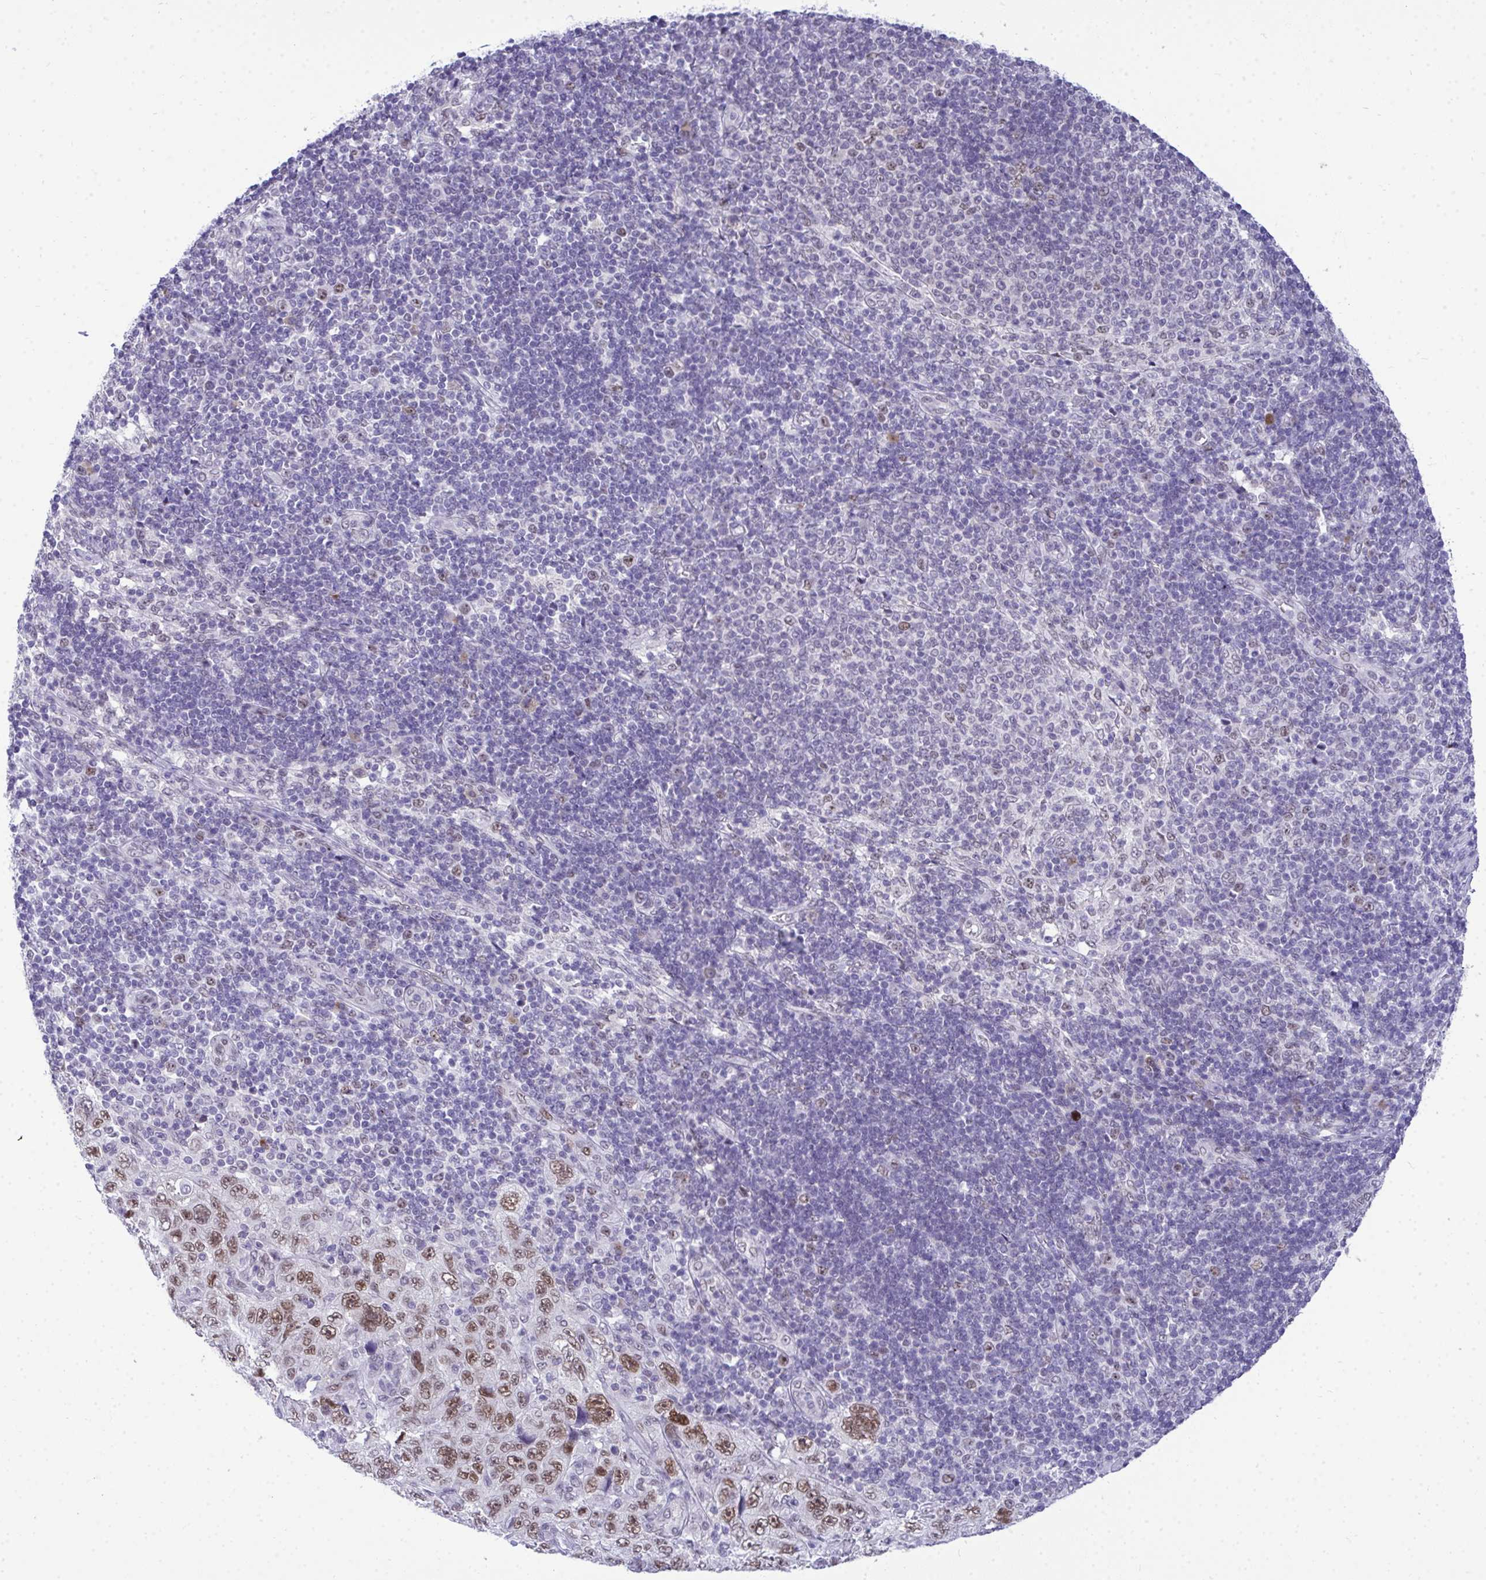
{"staining": {"intensity": "moderate", "quantity": ">75%", "location": "nuclear"}, "tissue": "pancreatic cancer", "cell_type": "Tumor cells", "image_type": "cancer", "snomed": [{"axis": "morphology", "description": "Adenocarcinoma, NOS"}, {"axis": "topography", "description": "Pancreas"}], "caption": "Immunohistochemical staining of pancreatic cancer (adenocarcinoma) shows medium levels of moderate nuclear protein positivity in approximately >75% of tumor cells.", "gene": "TEAD4", "patient": {"sex": "male", "age": 68}}